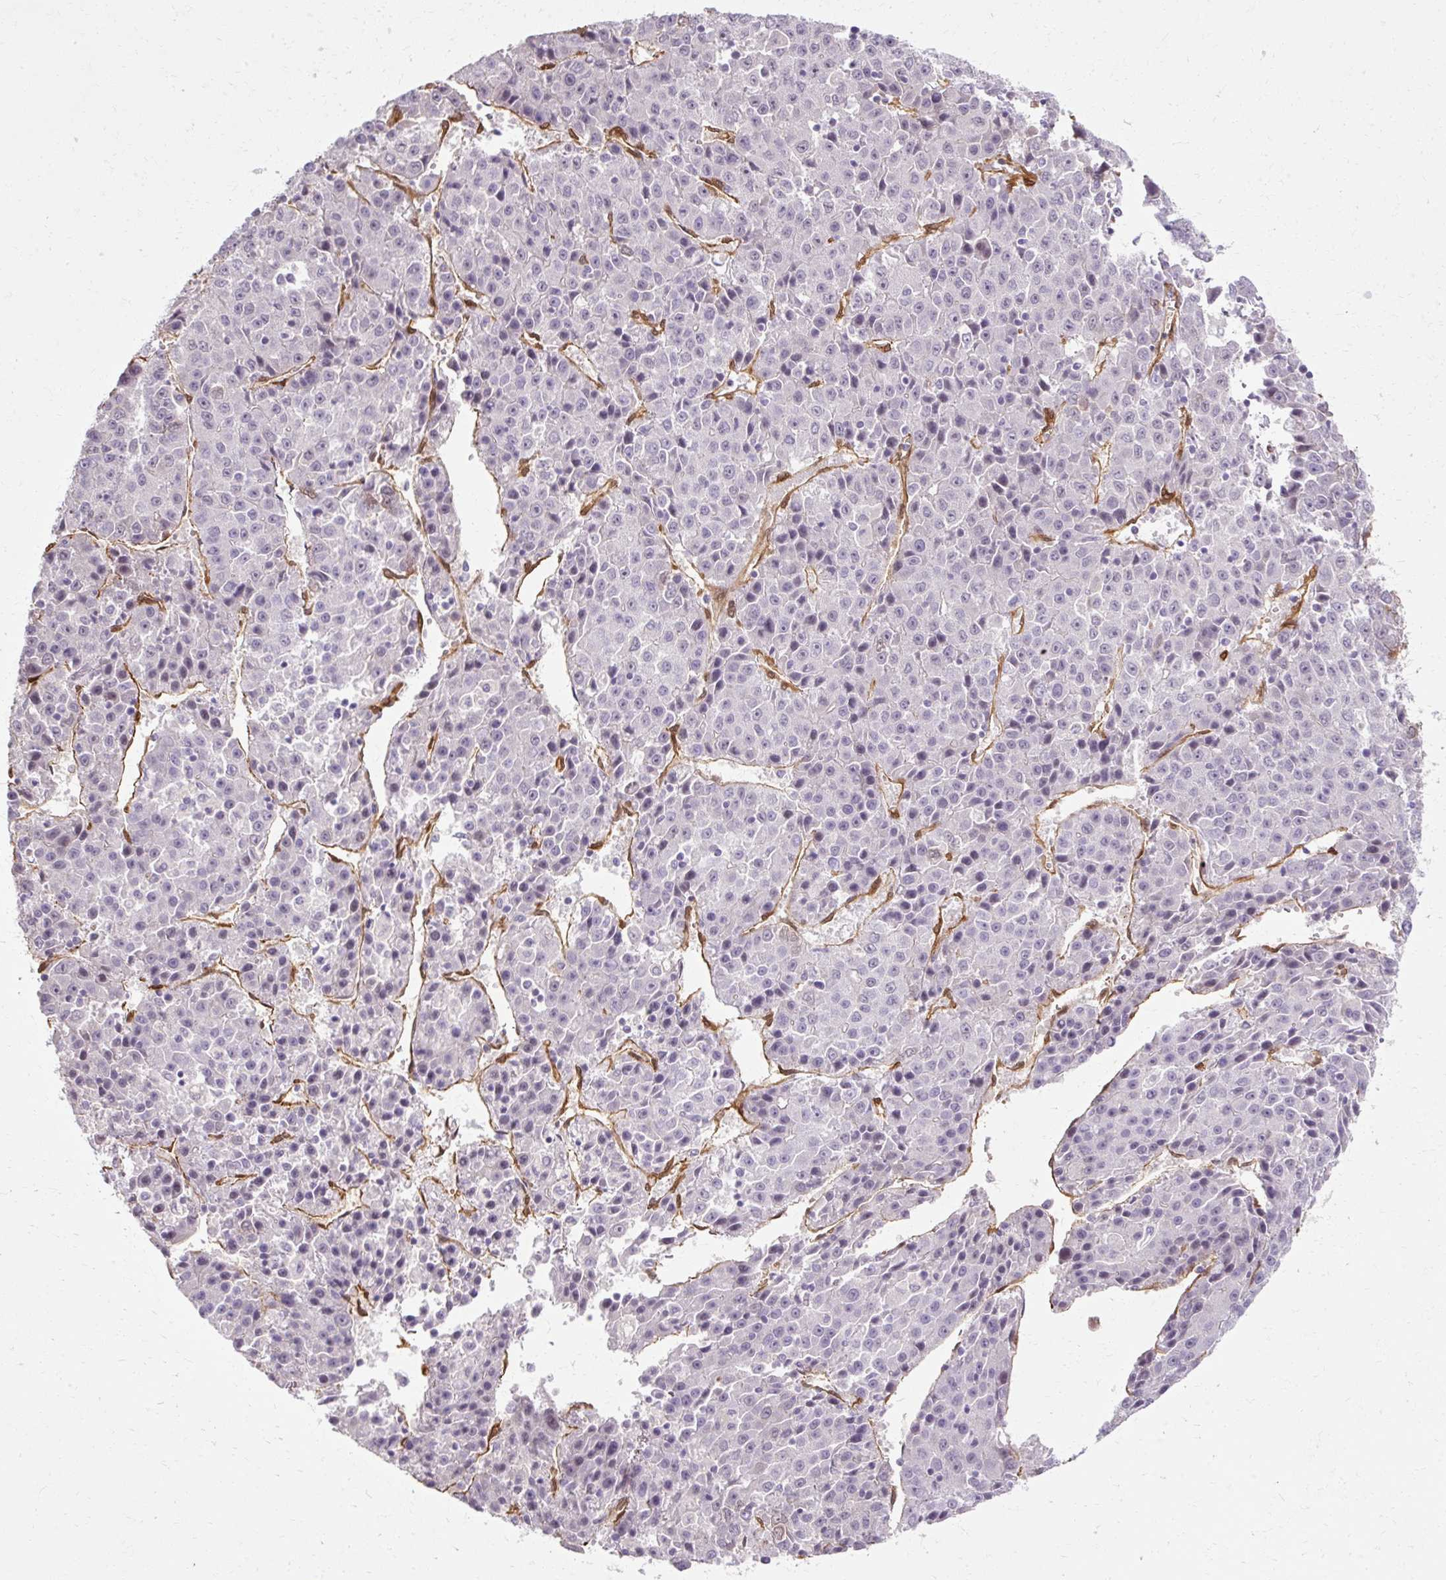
{"staining": {"intensity": "negative", "quantity": "none", "location": "none"}, "tissue": "liver cancer", "cell_type": "Tumor cells", "image_type": "cancer", "snomed": [{"axis": "morphology", "description": "Carcinoma, Hepatocellular, NOS"}, {"axis": "topography", "description": "Liver"}], "caption": "Tumor cells are negative for protein expression in human hepatocellular carcinoma (liver). (Brightfield microscopy of DAB (3,3'-diaminobenzidine) immunohistochemistry at high magnification).", "gene": "CNN3", "patient": {"sex": "female", "age": 53}}